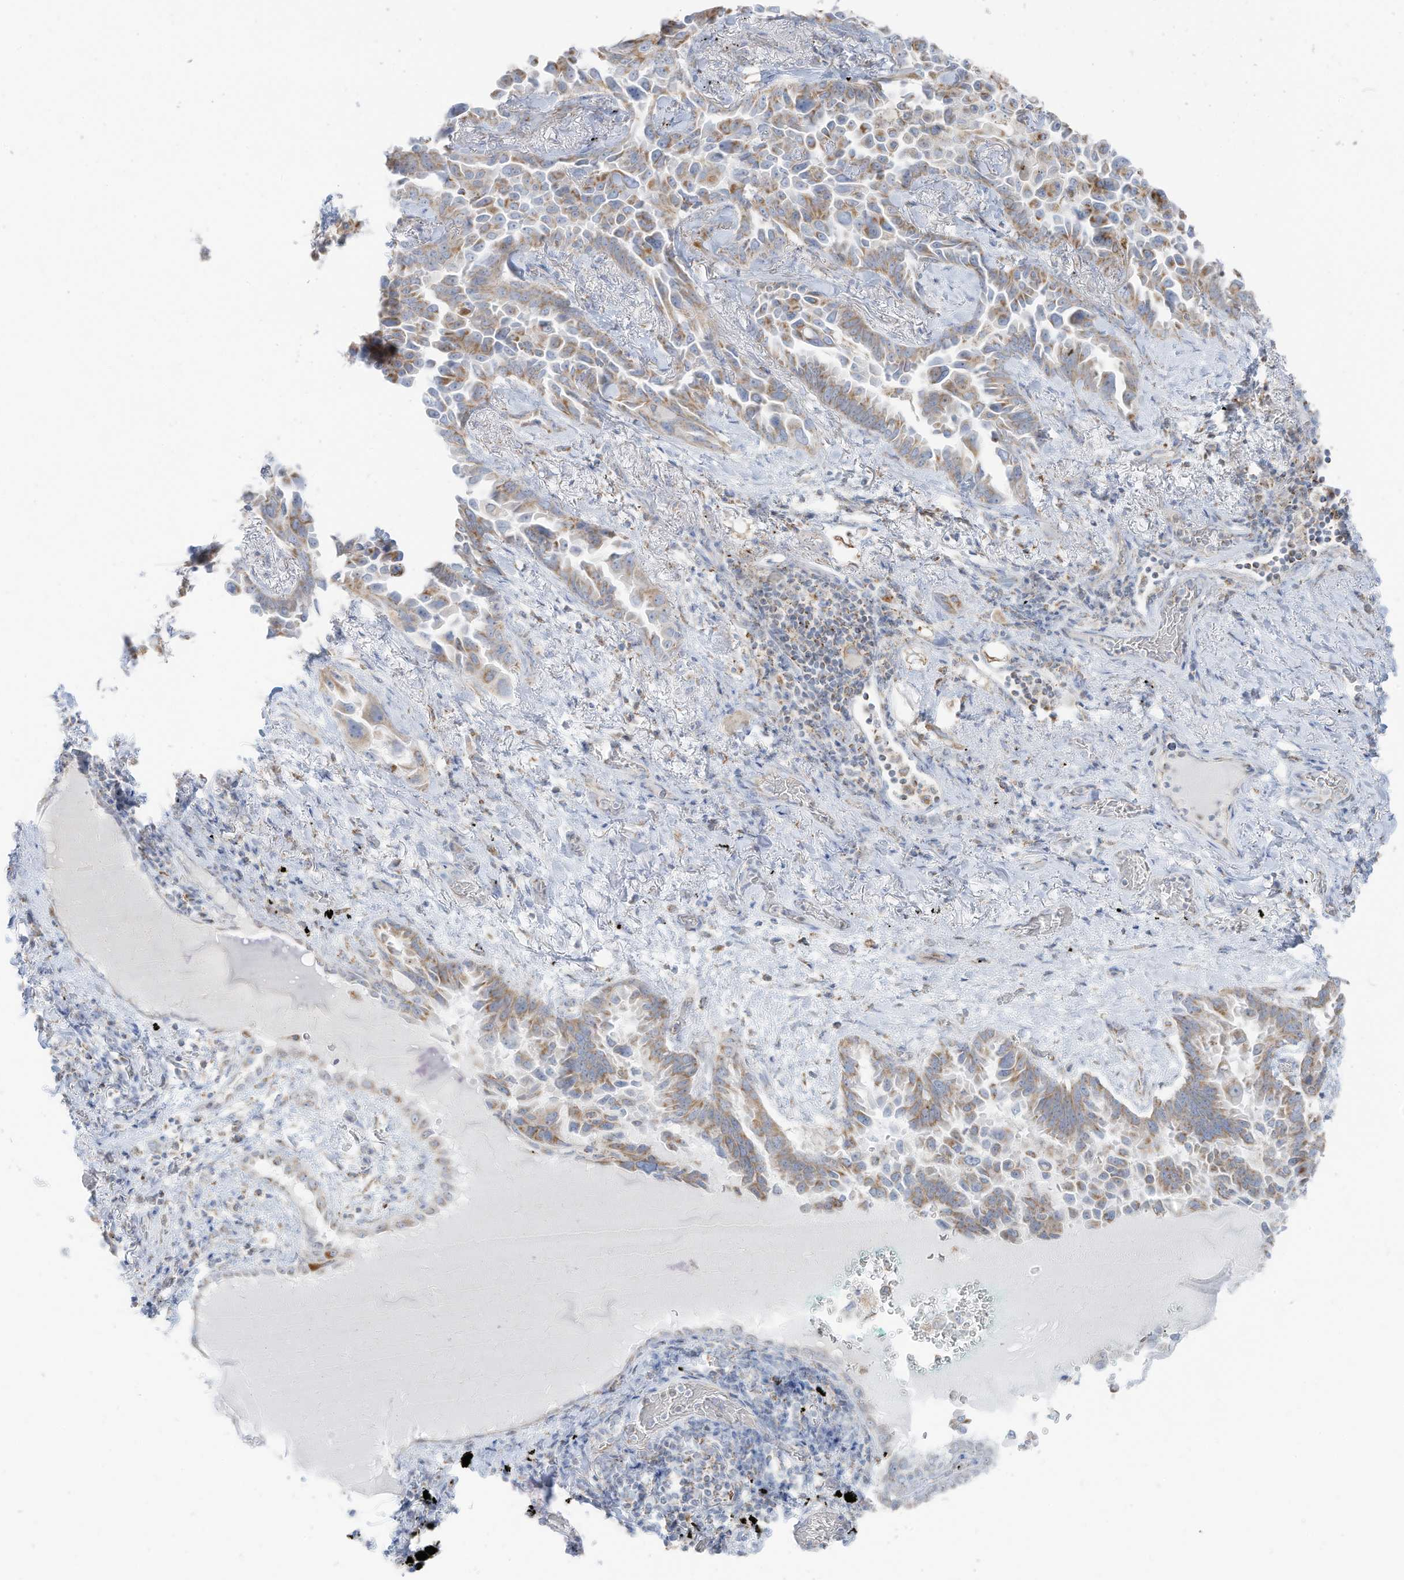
{"staining": {"intensity": "weak", "quantity": "25%-75%", "location": "cytoplasmic/membranous"}, "tissue": "lung cancer", "cell_type": "Tumor cells", "image_type": "cancer", "snomed": [{"axis": "morphology", "description": "Adenocarcinoma, NOS"}, {"axis": "topography", "description": "Lung"}], "caption": "Immunohistochemical staining of human lung adenocarcinoma reveals low levels of weak cytoplasmic/membranous positivity in about 25%-75% of tumor cells. Immunohistochemistry (ihc) stains the protein in brown and the nuclei are stained blue.", "gene": "ETHE1", "patient": {"sex": "female", "age": 67}}